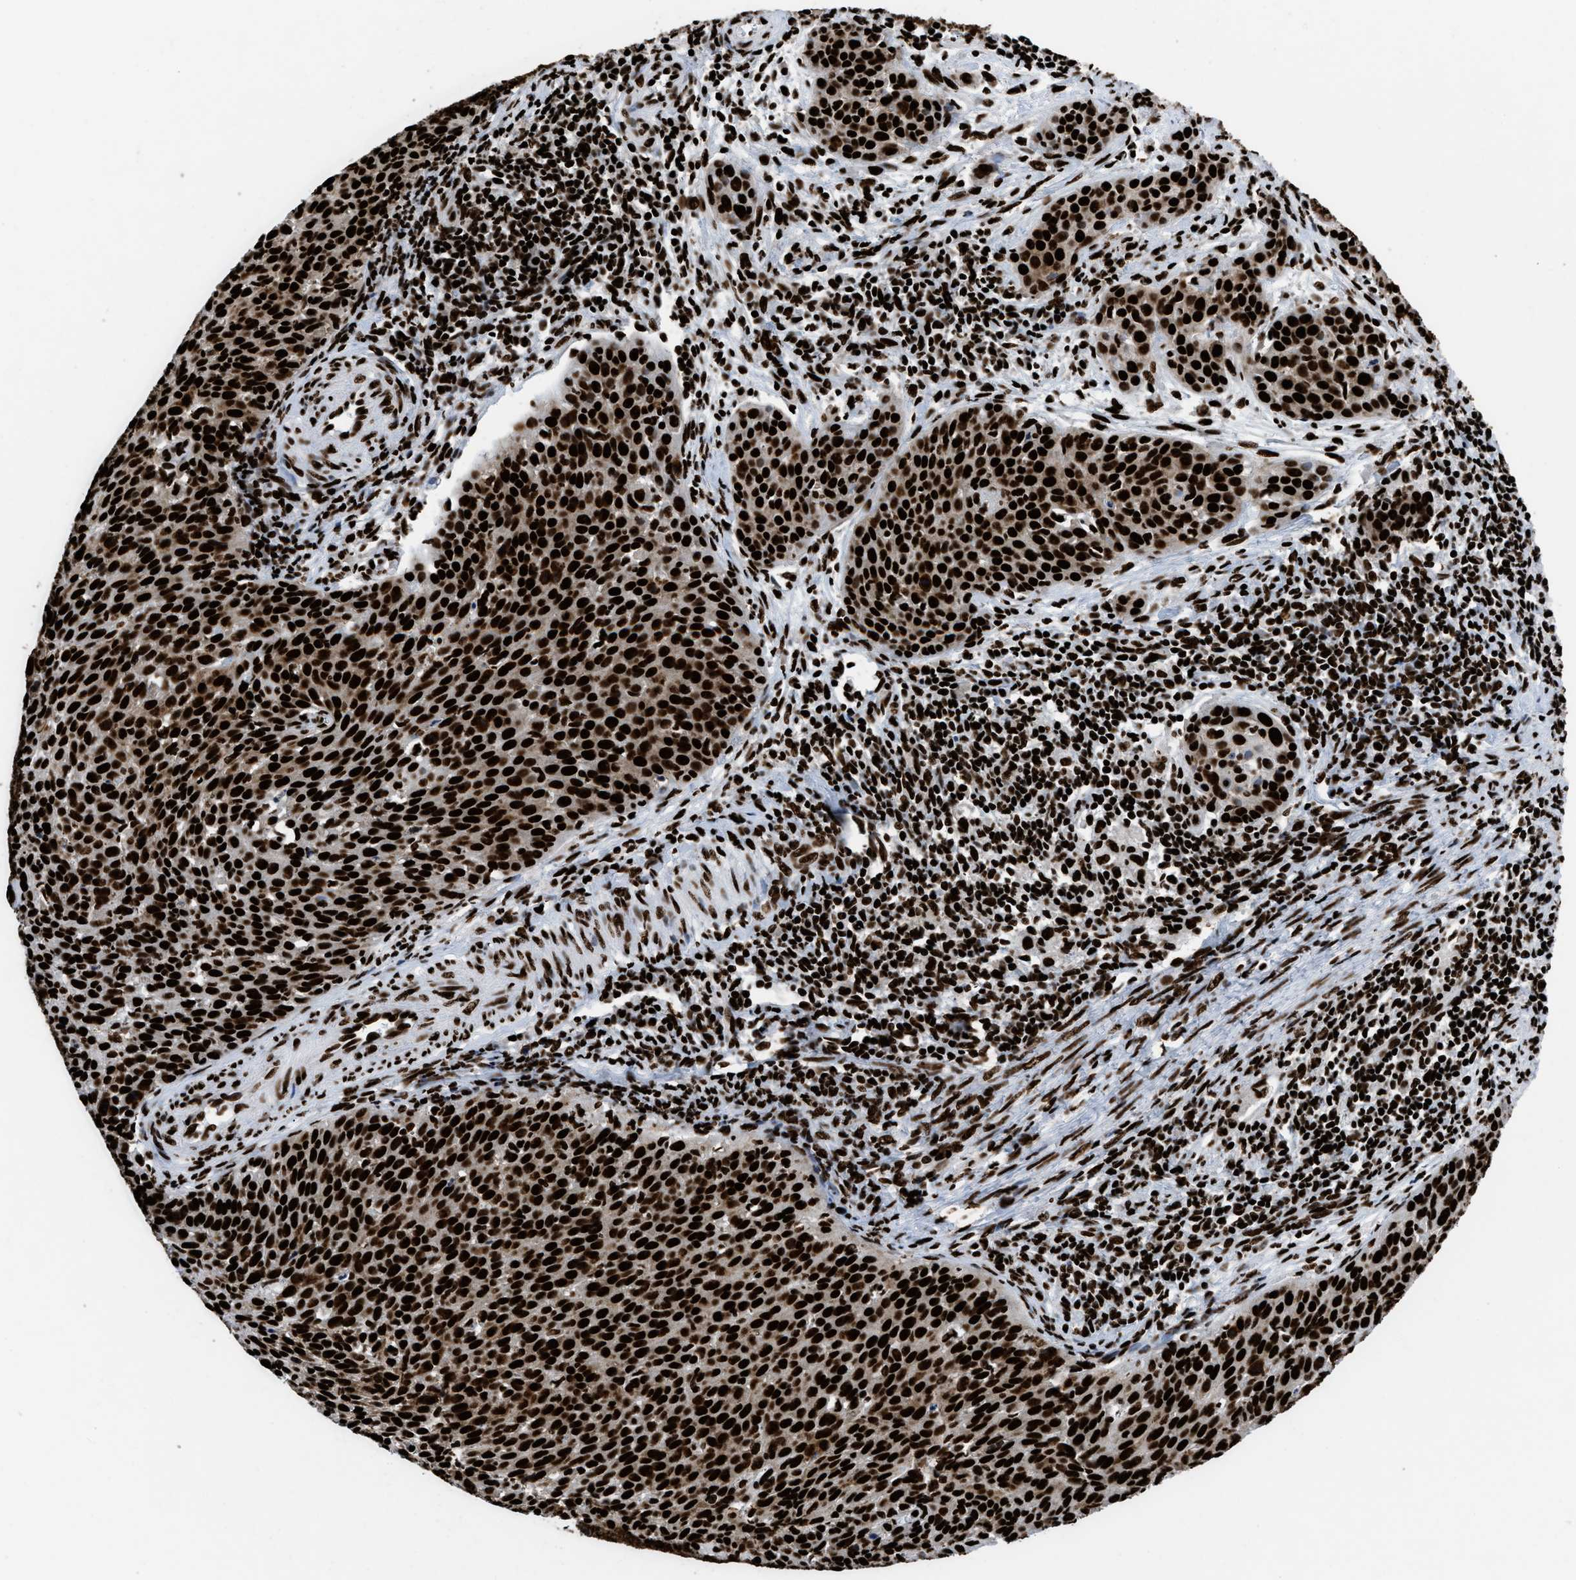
{"staining": {"intensity": "strong", "quantity": ">75%", "location": "nuclear"}, "tissue": "cervical cancer", "cell_type": "Tumor cells", "image_type": "cancer", "snomed": [{"axis": "morphology", "description": "Squamous cell carcinoma, NOS"}, {"axis": "topography", "description": "Cervix"}], "caption": "Cervical cancer (squamous cell carcinoma) stained with a protein marker demonstrates strong staining in tumor cells.", "gene": "HNRNPM", "patient": {"sex": "female", "age": 38}}